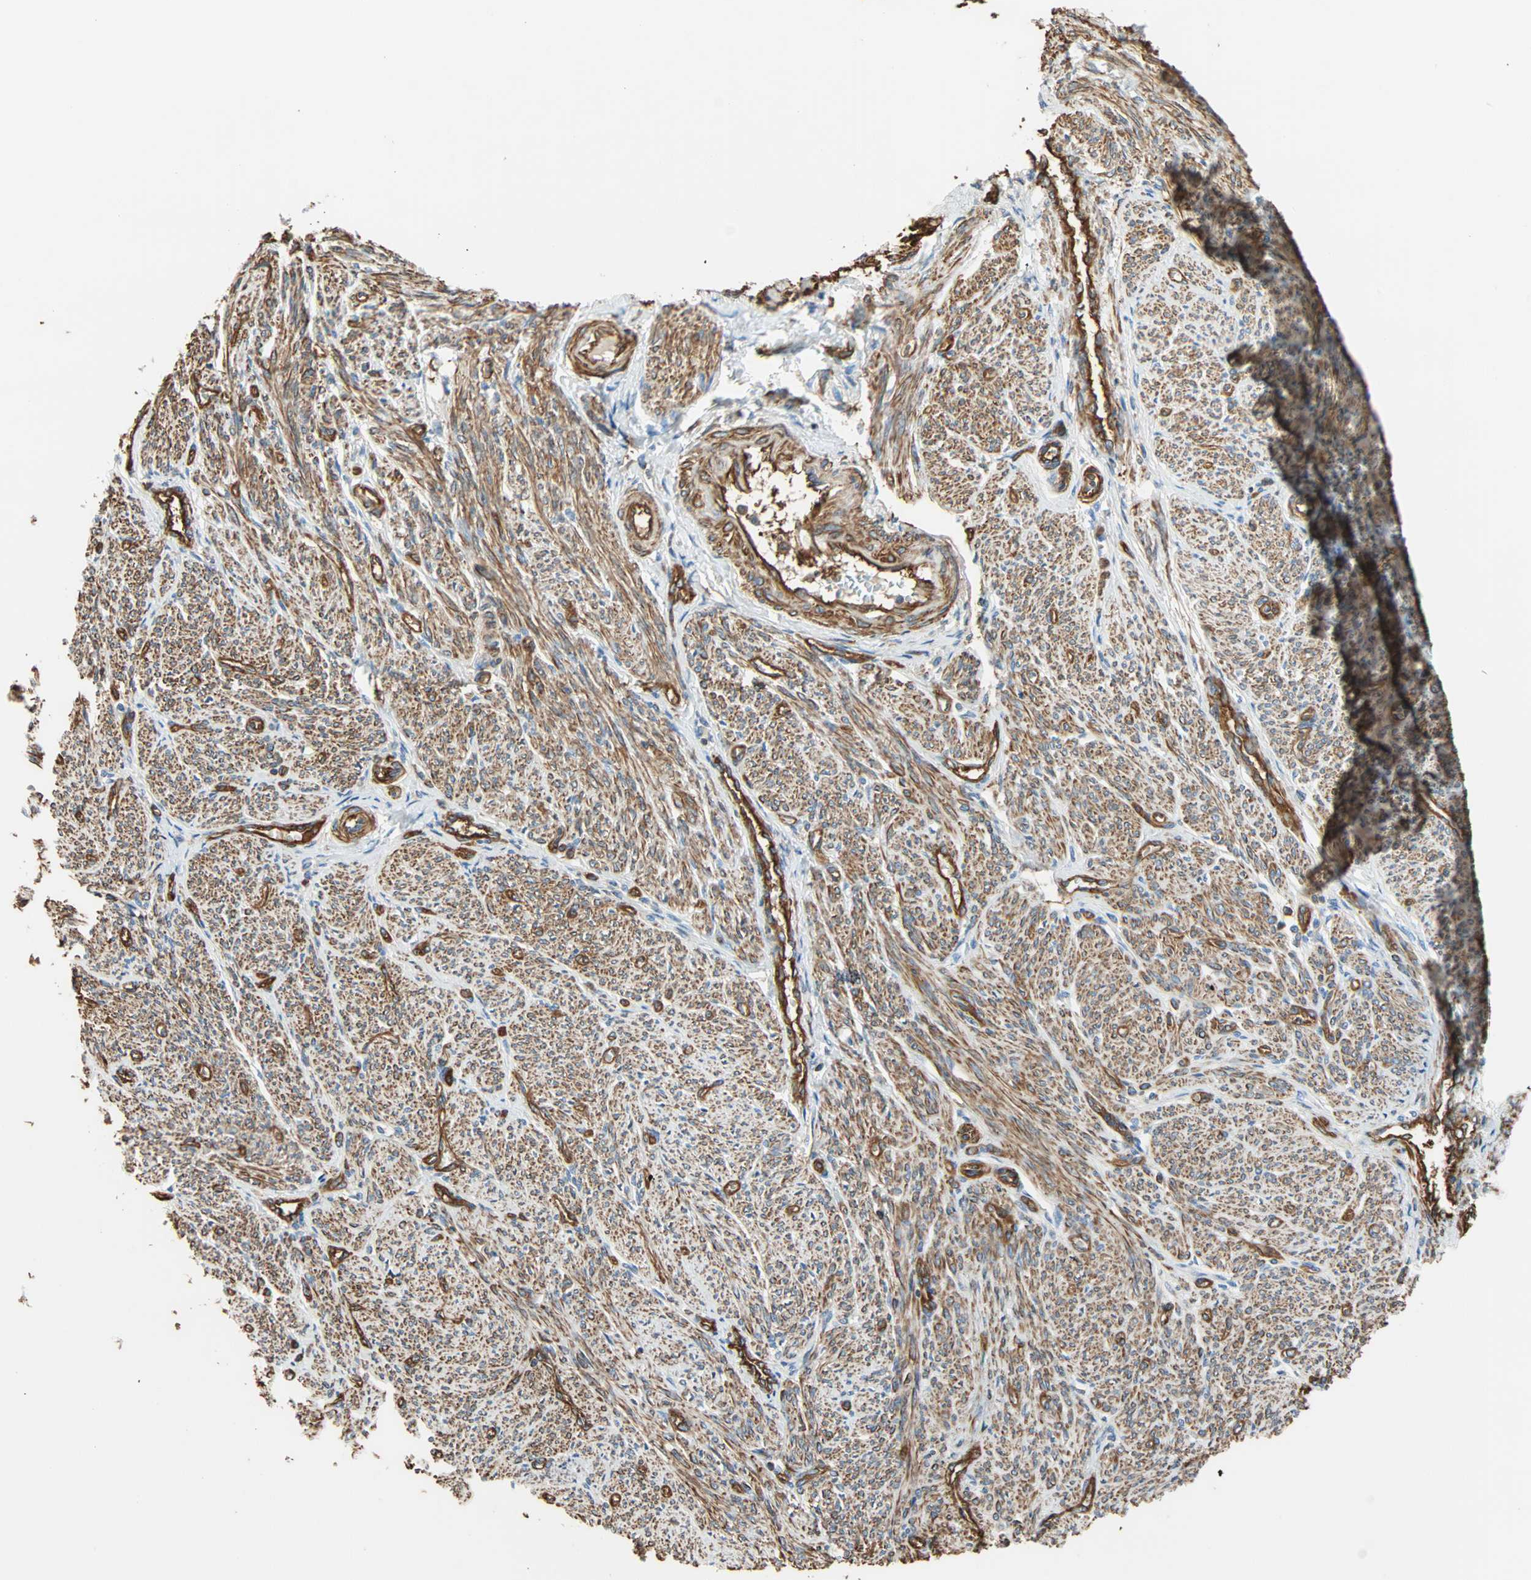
{"staining": {"intensity": "moderate", "quantity": ">75%", "location": "cytoplasmic/membranous"}, "tissue": "smooth muscle", "cell_type": "Smooth muscle cells", "image_type": "normal", "snomed": [{"axis": "morphology", "description": "Normal tissue, NOS"}, {"axis": "topography", "description": "Smooth muscle"}], "caption": "DAB immunohistochemical staining of unremarkable smooth muscle reveals moderate cytoplasmic/membranous protein staining in about >75% of smooth muscle cells. The protein is shown in brown color, while the nuclei are stained blue.", "gene": "GALNT10", "patient": {"sex": "female", "age": 65}}